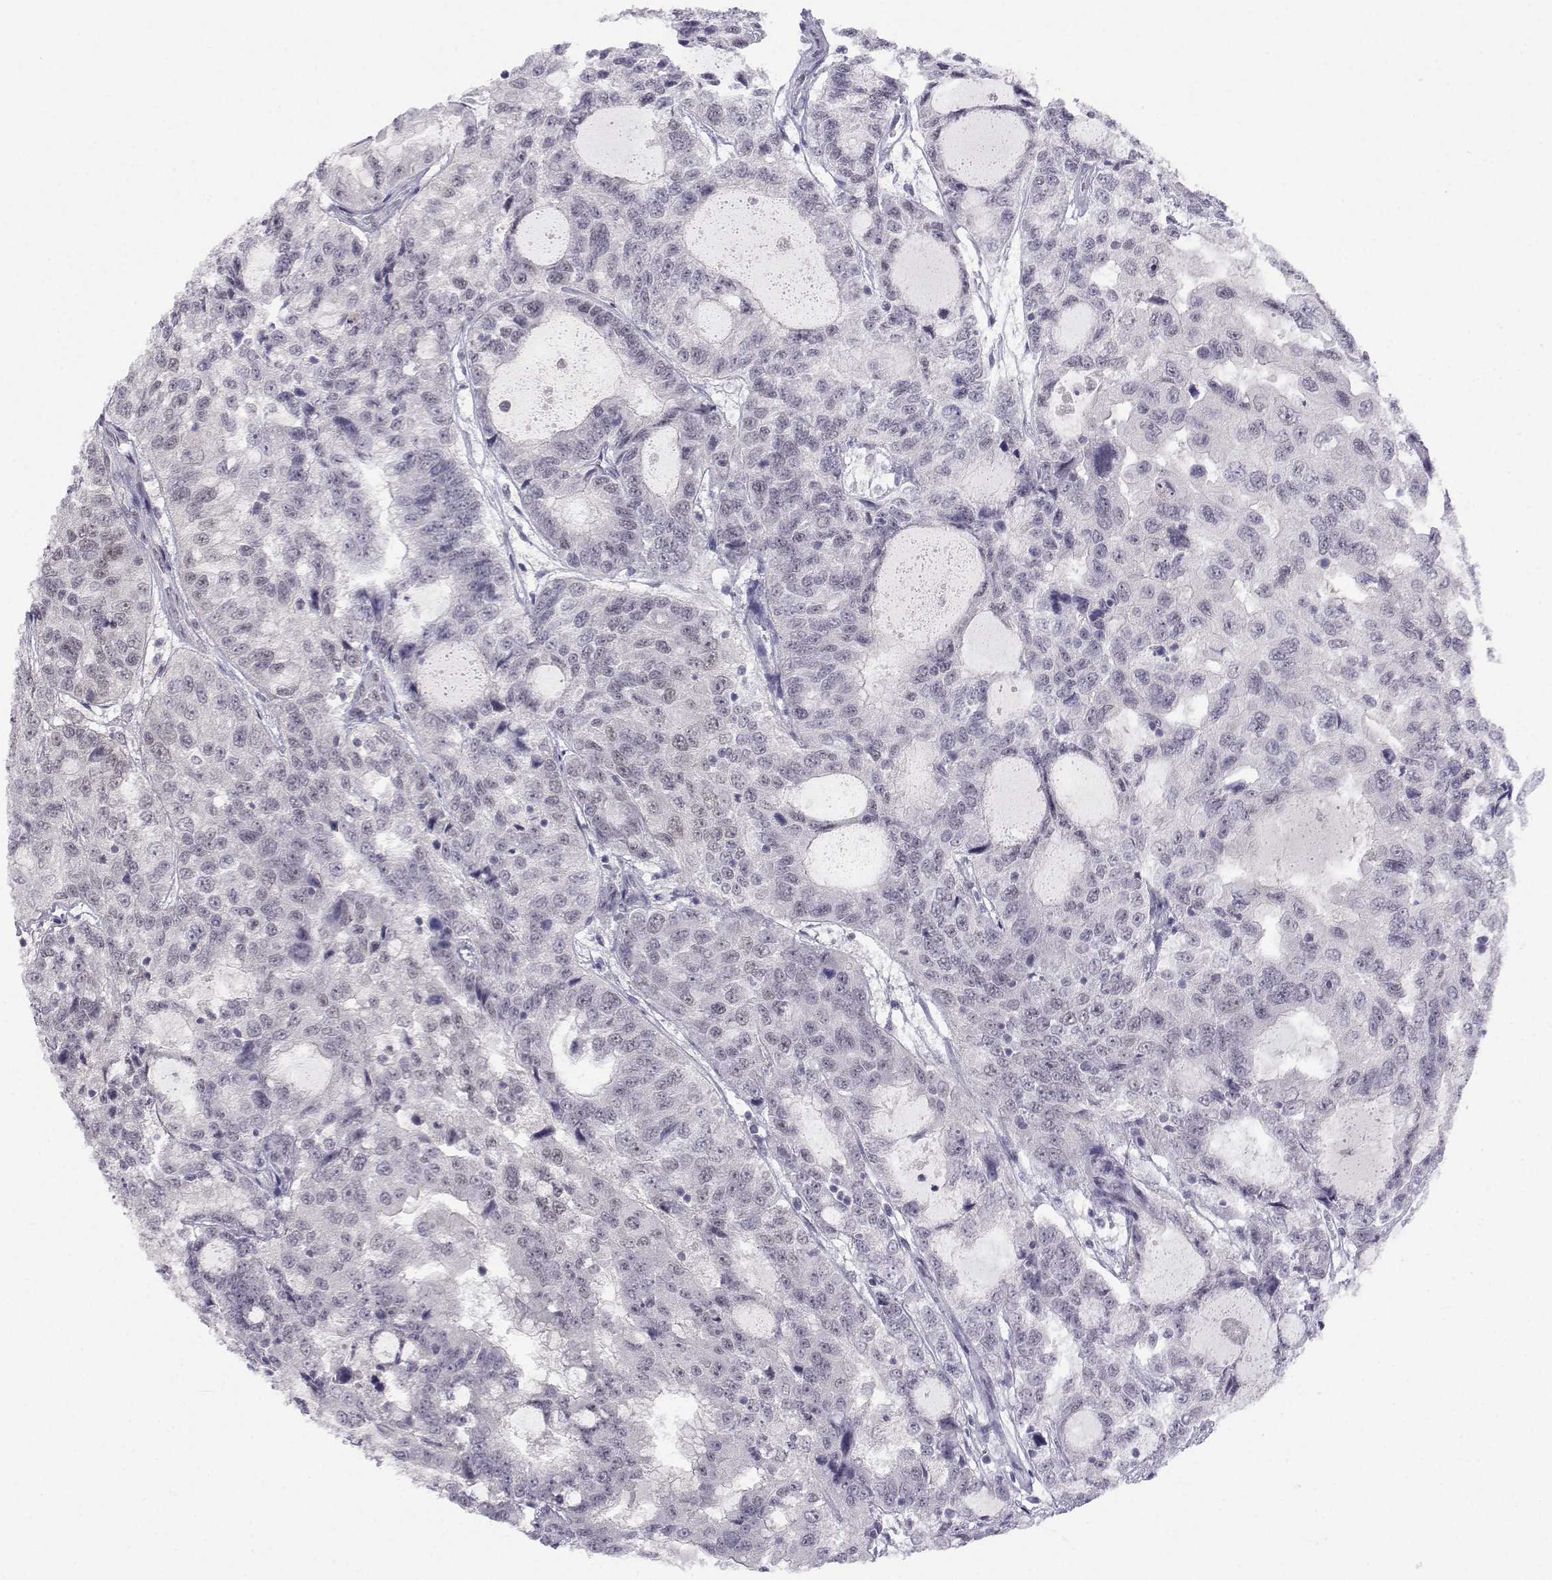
{"staining": {"intensity": "negative", "quantity": "none", "location": "none"}, "tissue": "urothelial cancer", "cell_type": "Tumor cells", "image_type": "cancer", "snomed": [{"axis": "morphology", "description": "Urothelial carcinoma, NOS"}, {"axis": "morphology", "description": "Urothelial carcinoma, High grade"}, {"axis": "topography", "description": "Urinary bladder"}], "caption": "This histopathology image is of urothelial cancer stained with immunohistochemistry (IHC) to label a protein in brown with the nuclei are counter-stained blue. There is no positivity in tumor cells.", "gene": "MED26", "patient": {"sex": "female", "age": 73}}